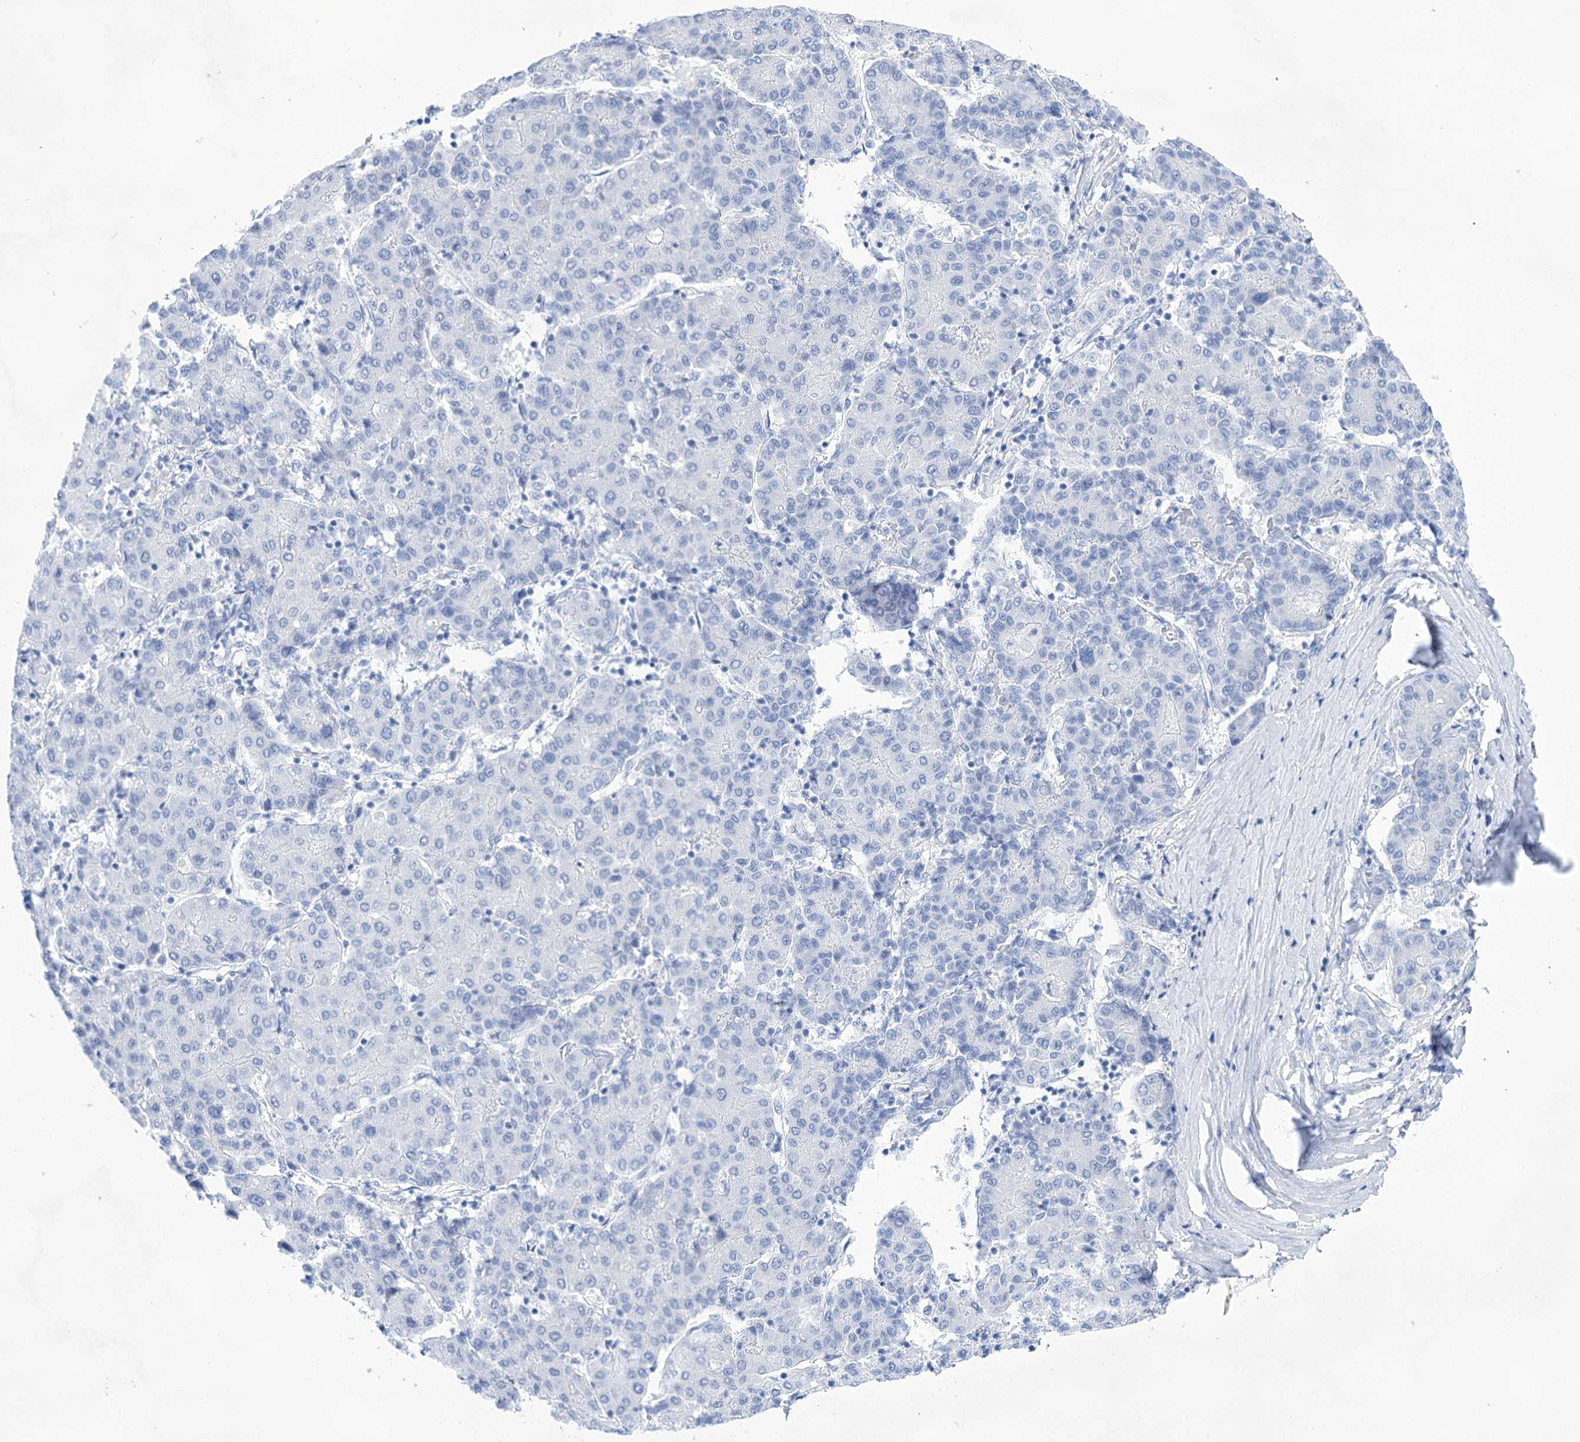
{"staining": {"intensity": "negative", "quantity": "none", "location": "none"}, "tissue": "liver cancer", "cell_type": "Tumor cells", "image_type": "cancer", "snomed": [{"axis": "morphology", "description": "Carcinoma, Hepatocellular, NOS"}, {"axis": "topography", "description": "Liver"}], "caption": "DAB (3,3'-diaminobenzidine) immunohistochemical staining of human liver hepatocellular carcinoma displays no significant positivity in tumor cells. (Immunohistochemistry (ihc), brightfield microscopy, high magnification).", "gene": "LALBA", "patient": {"sex": "male", "age": 65}}